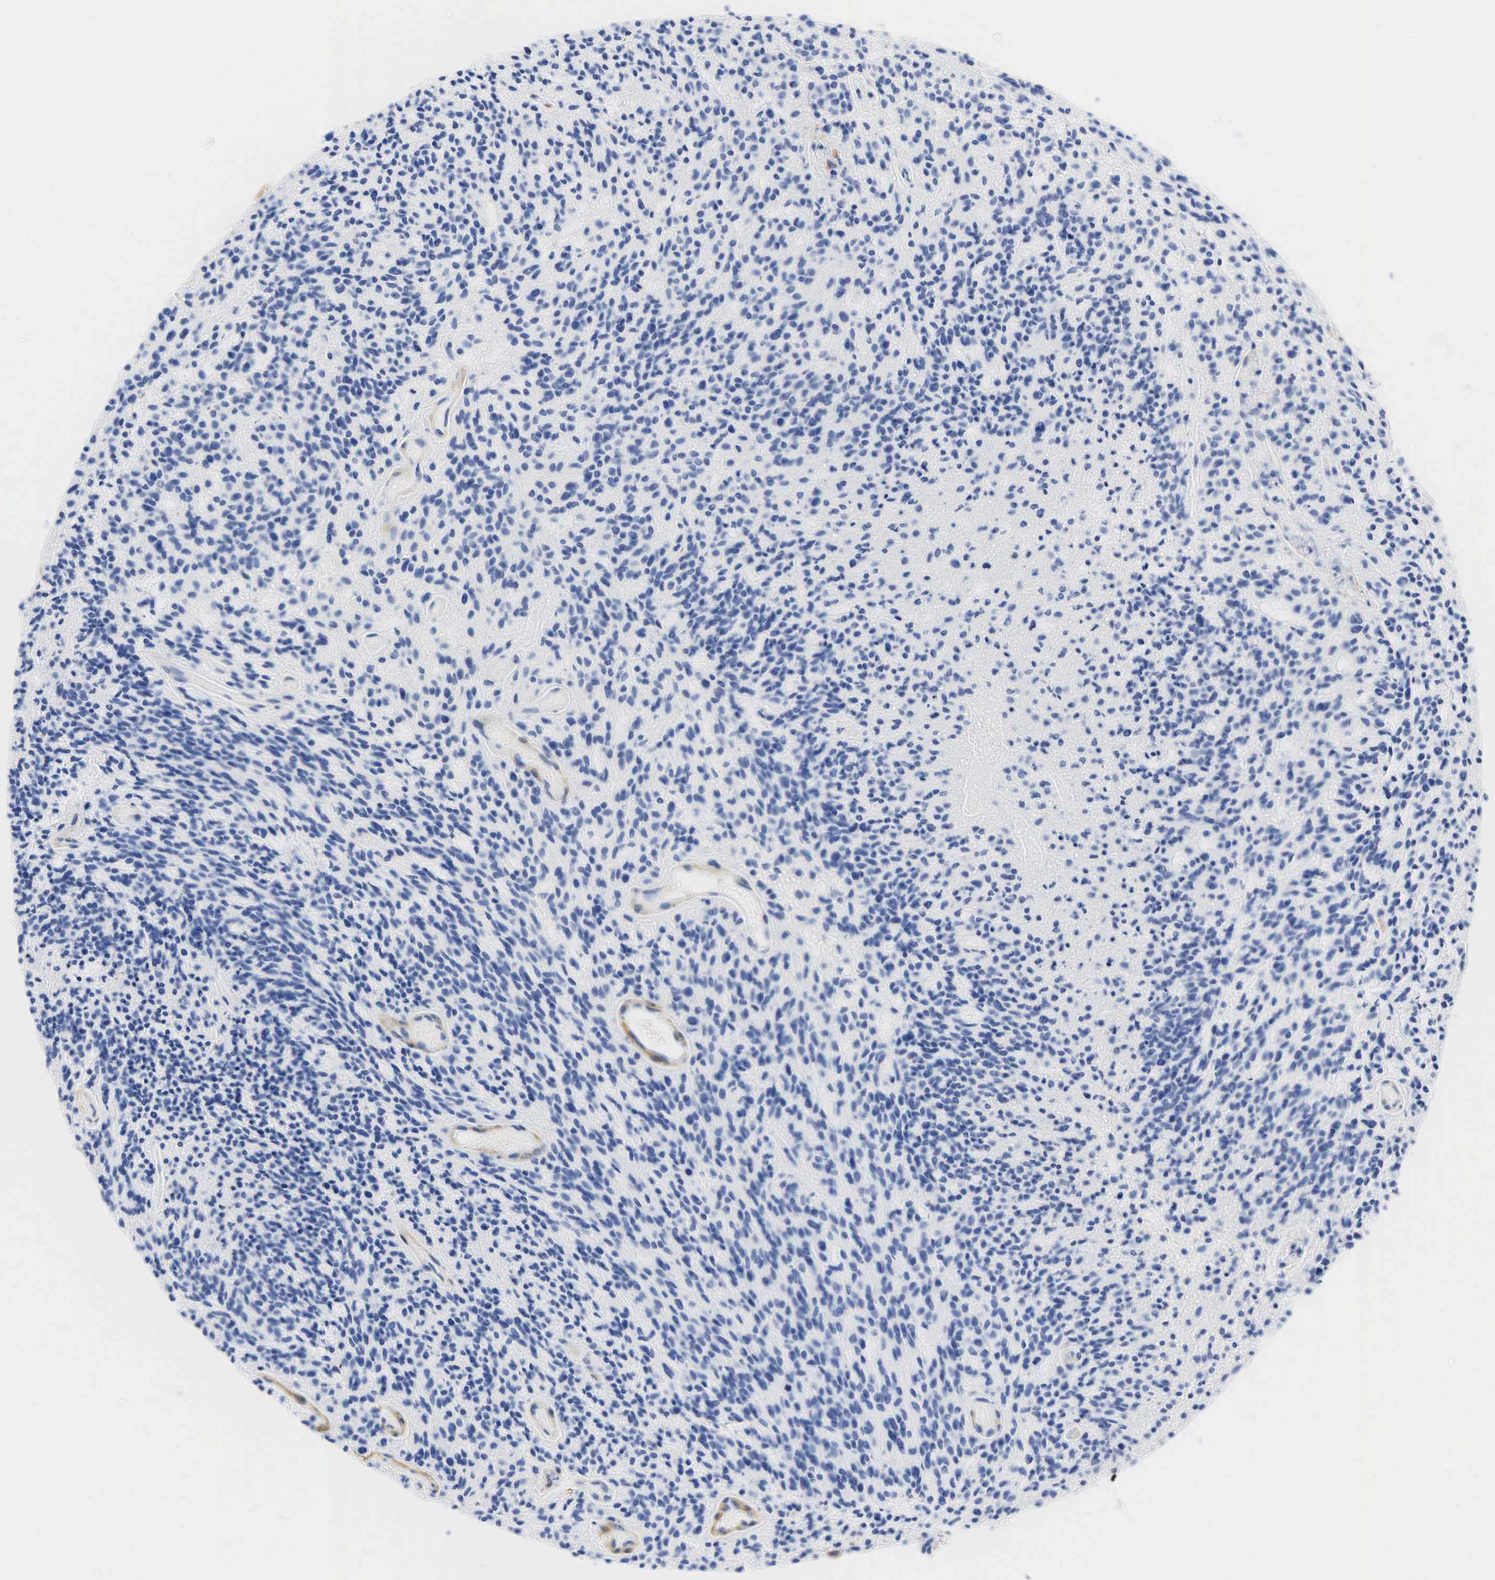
{"staining": {"intensity": "negative", "quantity": "none", "location": "none"}, "tissue": "glioma", "cell_type": "Tumor cells", "image_type": "cancer", "snomed": [{"axis": "morphology", "description": "Glioma, malignant, High grade"}, {"axis": "topography", "description": "Brain"}], "caption": "Tumor cells show no significant protein positivity in malignant high-grade glioma.", "gene": "ACTA1", "patient": {"sex": "female", "age": 13}}